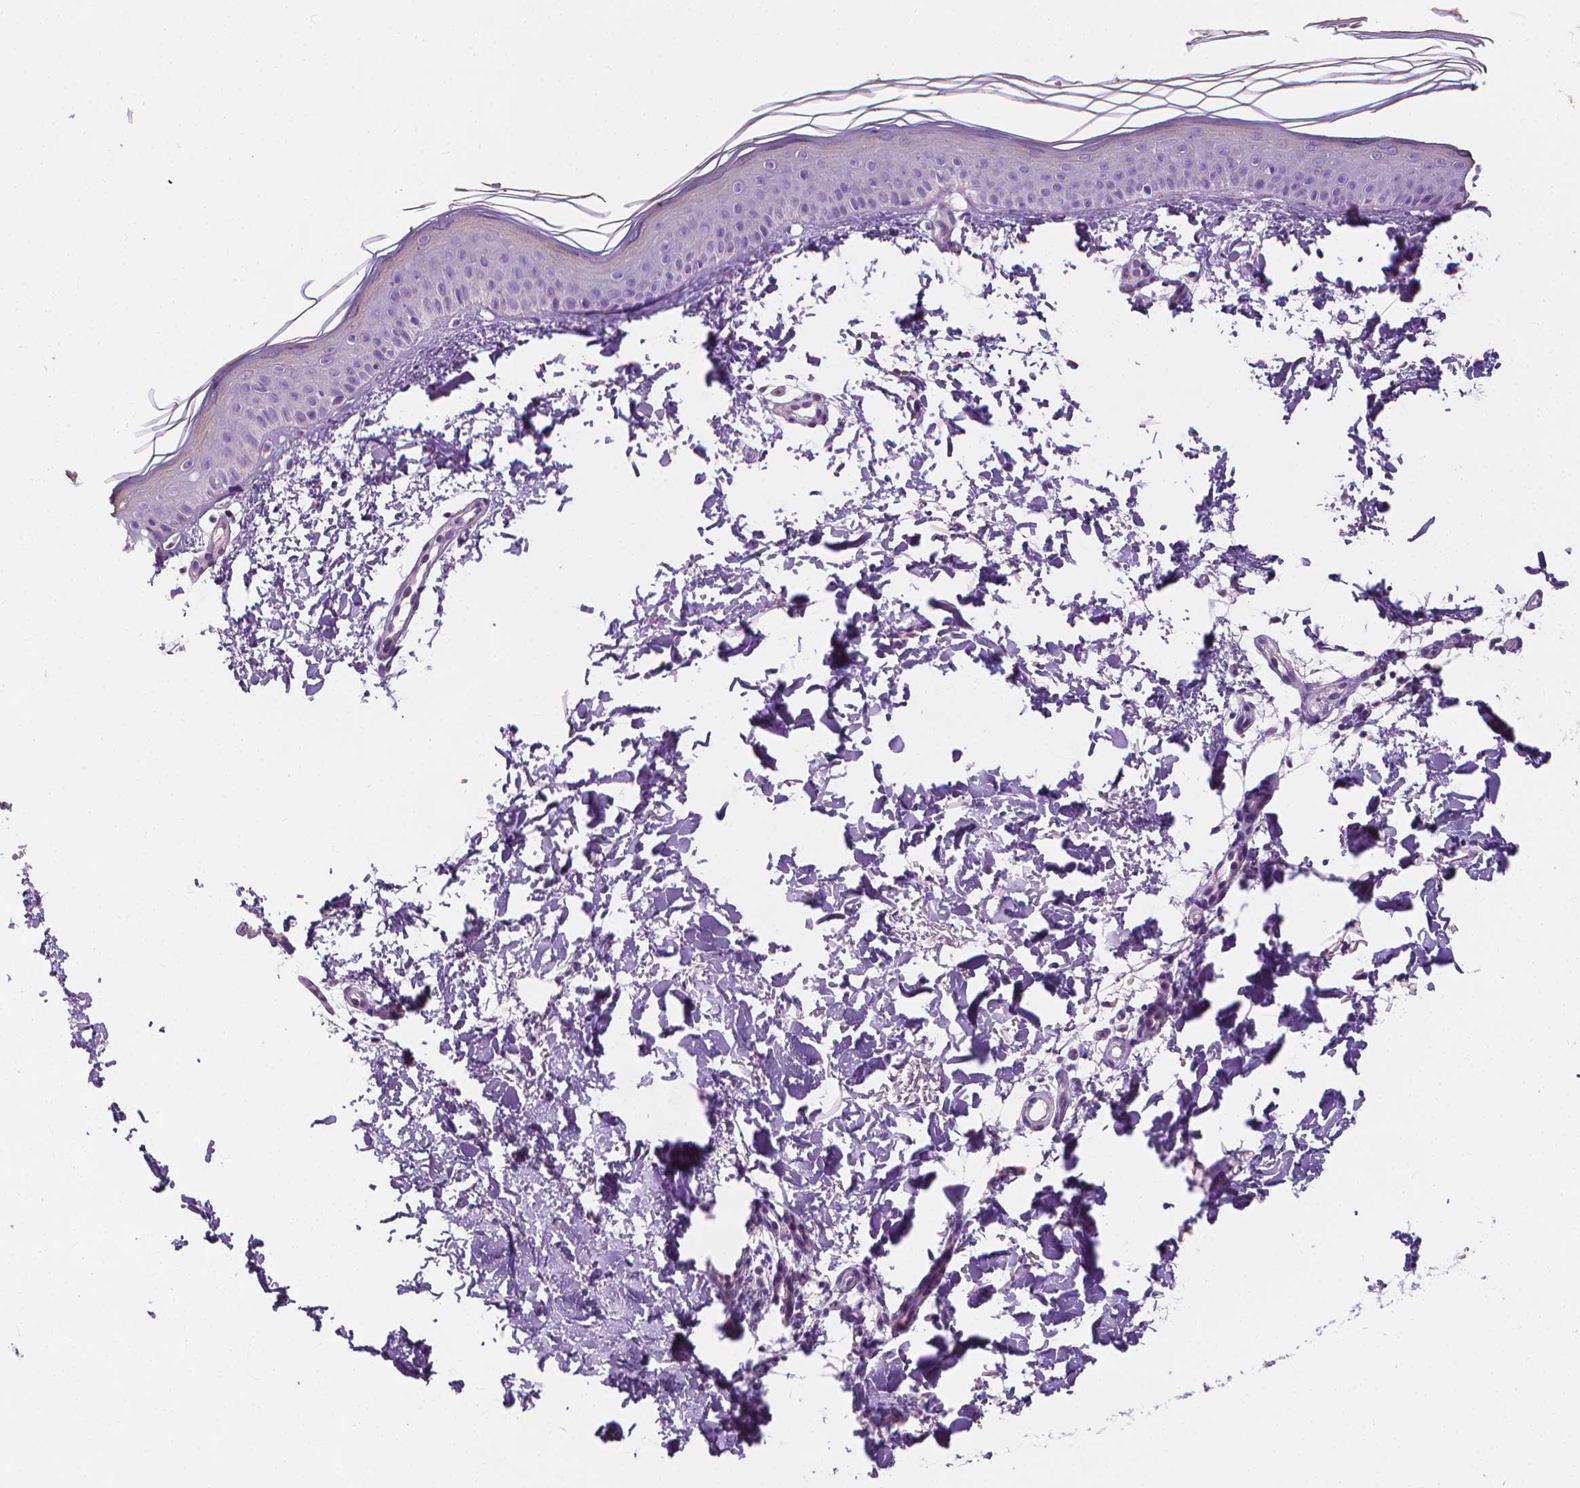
{"staining": {"intensity": "negative", "quantity": "none", "location": "none"}, "tissue": "skin", "cell_type": "Fibroblasts", "image_type": "normal", "snomed": [{"axis": "morphology", "description": "Normal tissue, NOS"}, {"axis": "topography", "description": "Skin"}], "caption": "A high-resolution image shows immunohistochemistry (IHC) staining of benign skin, which demonstrates no significant expression in fibroblasts. (Stains: DAB immunohistochemistry (IHC) with hematoxylin counter stain, Microscopy: brightfield microscopy at high magnification).", "gene": "FASN", "patient": {"sex": "female", "age": 62}}